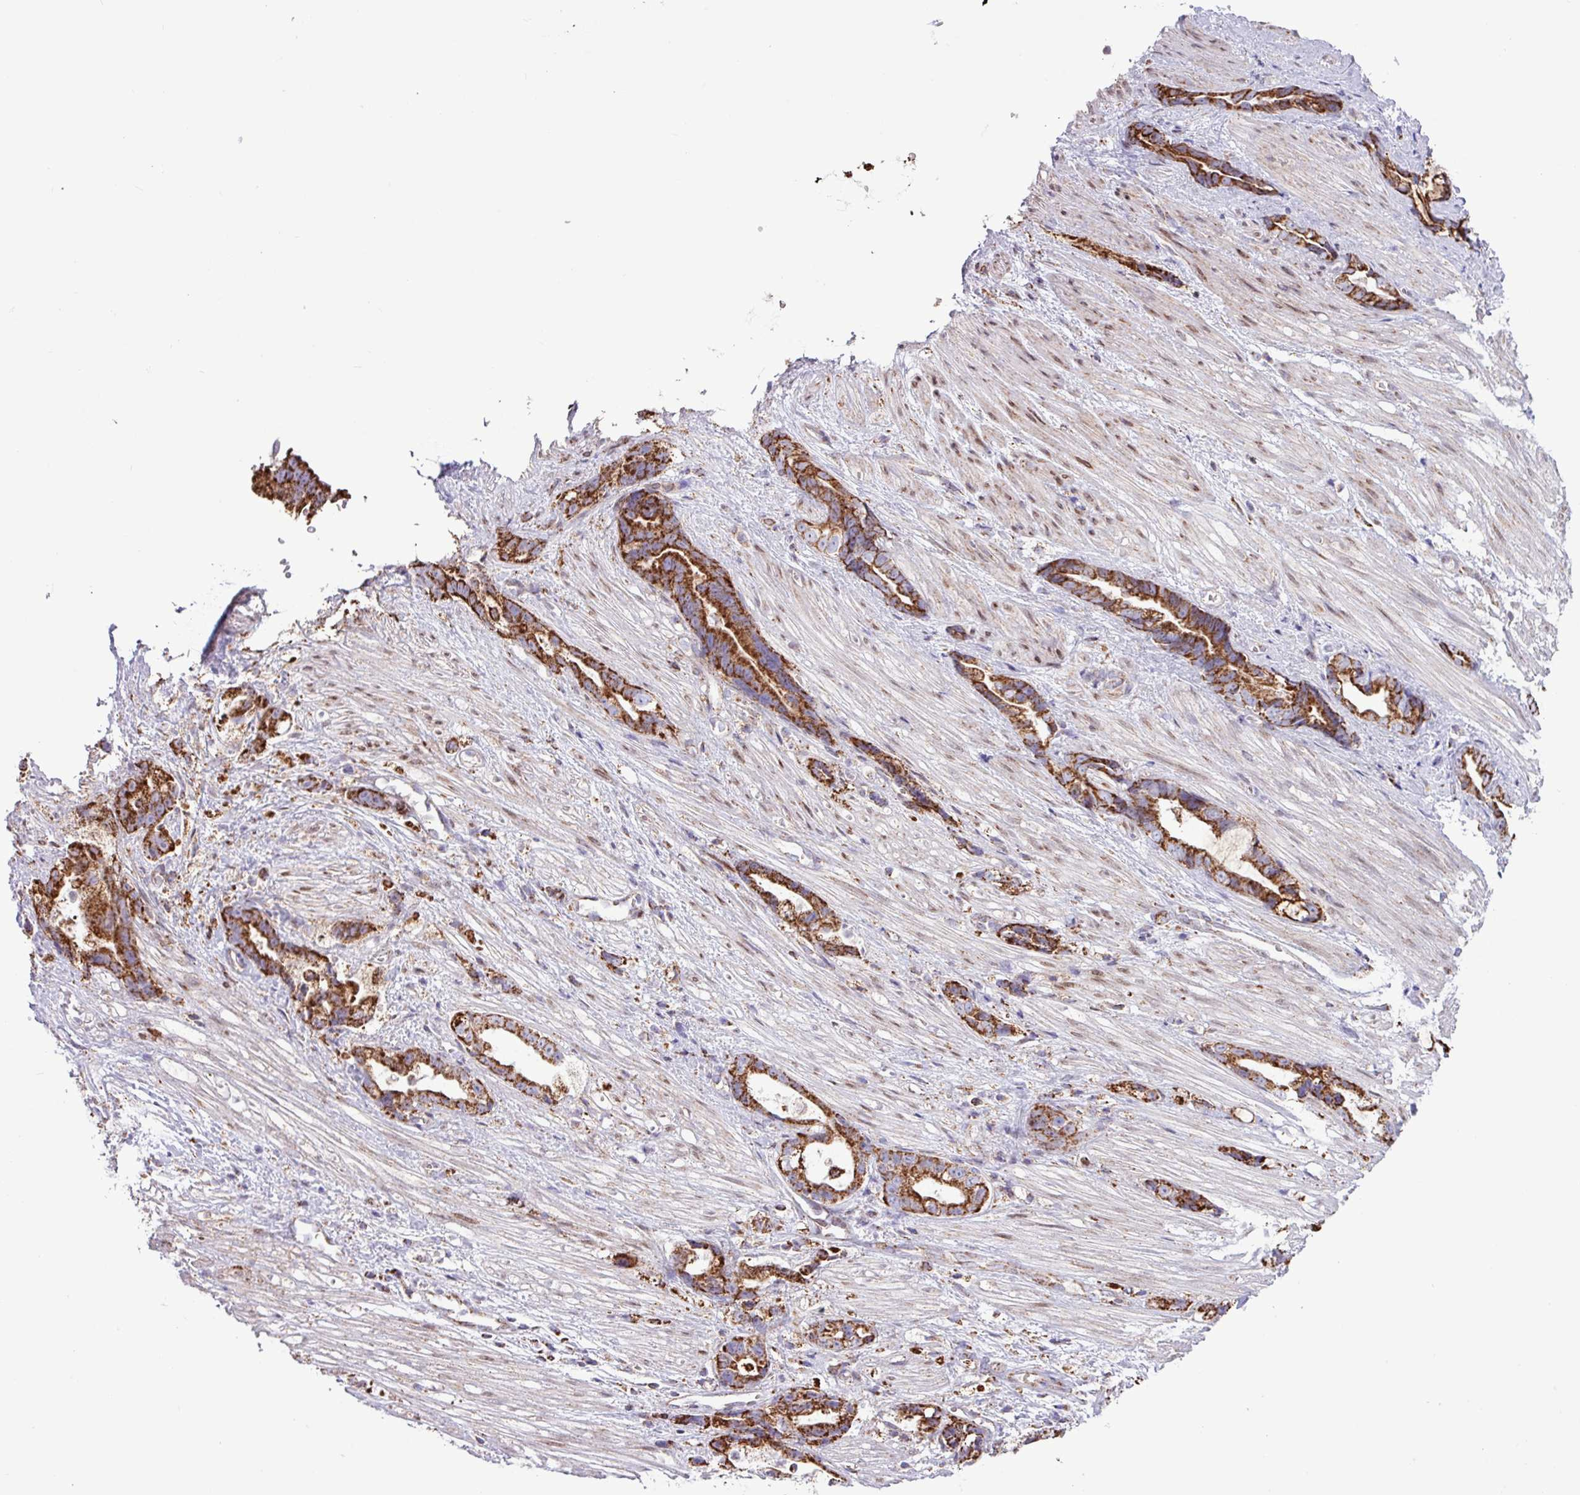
{"staining": {"intensity": "strong", "quantity": ">75%", "location": "cytoplasmic/membranous"}, "tissue": "stomach cancer", "cell_type": "Tumor cells", "image_type": "cancer", "snomed": [{"axis": "morphology", "description": "Adenocarcinoma, NOS"}, {"axis": "topography", "description": "Stomach"}], "caption": "Adenocarcinoma (stomach) stained with a brown dye exhibits strong cytoplasmic/membranous positive positivity in approximately >75% of tumor cells.", "gene": "RTL3", "patient": {"sex": "male", "age": 55}}